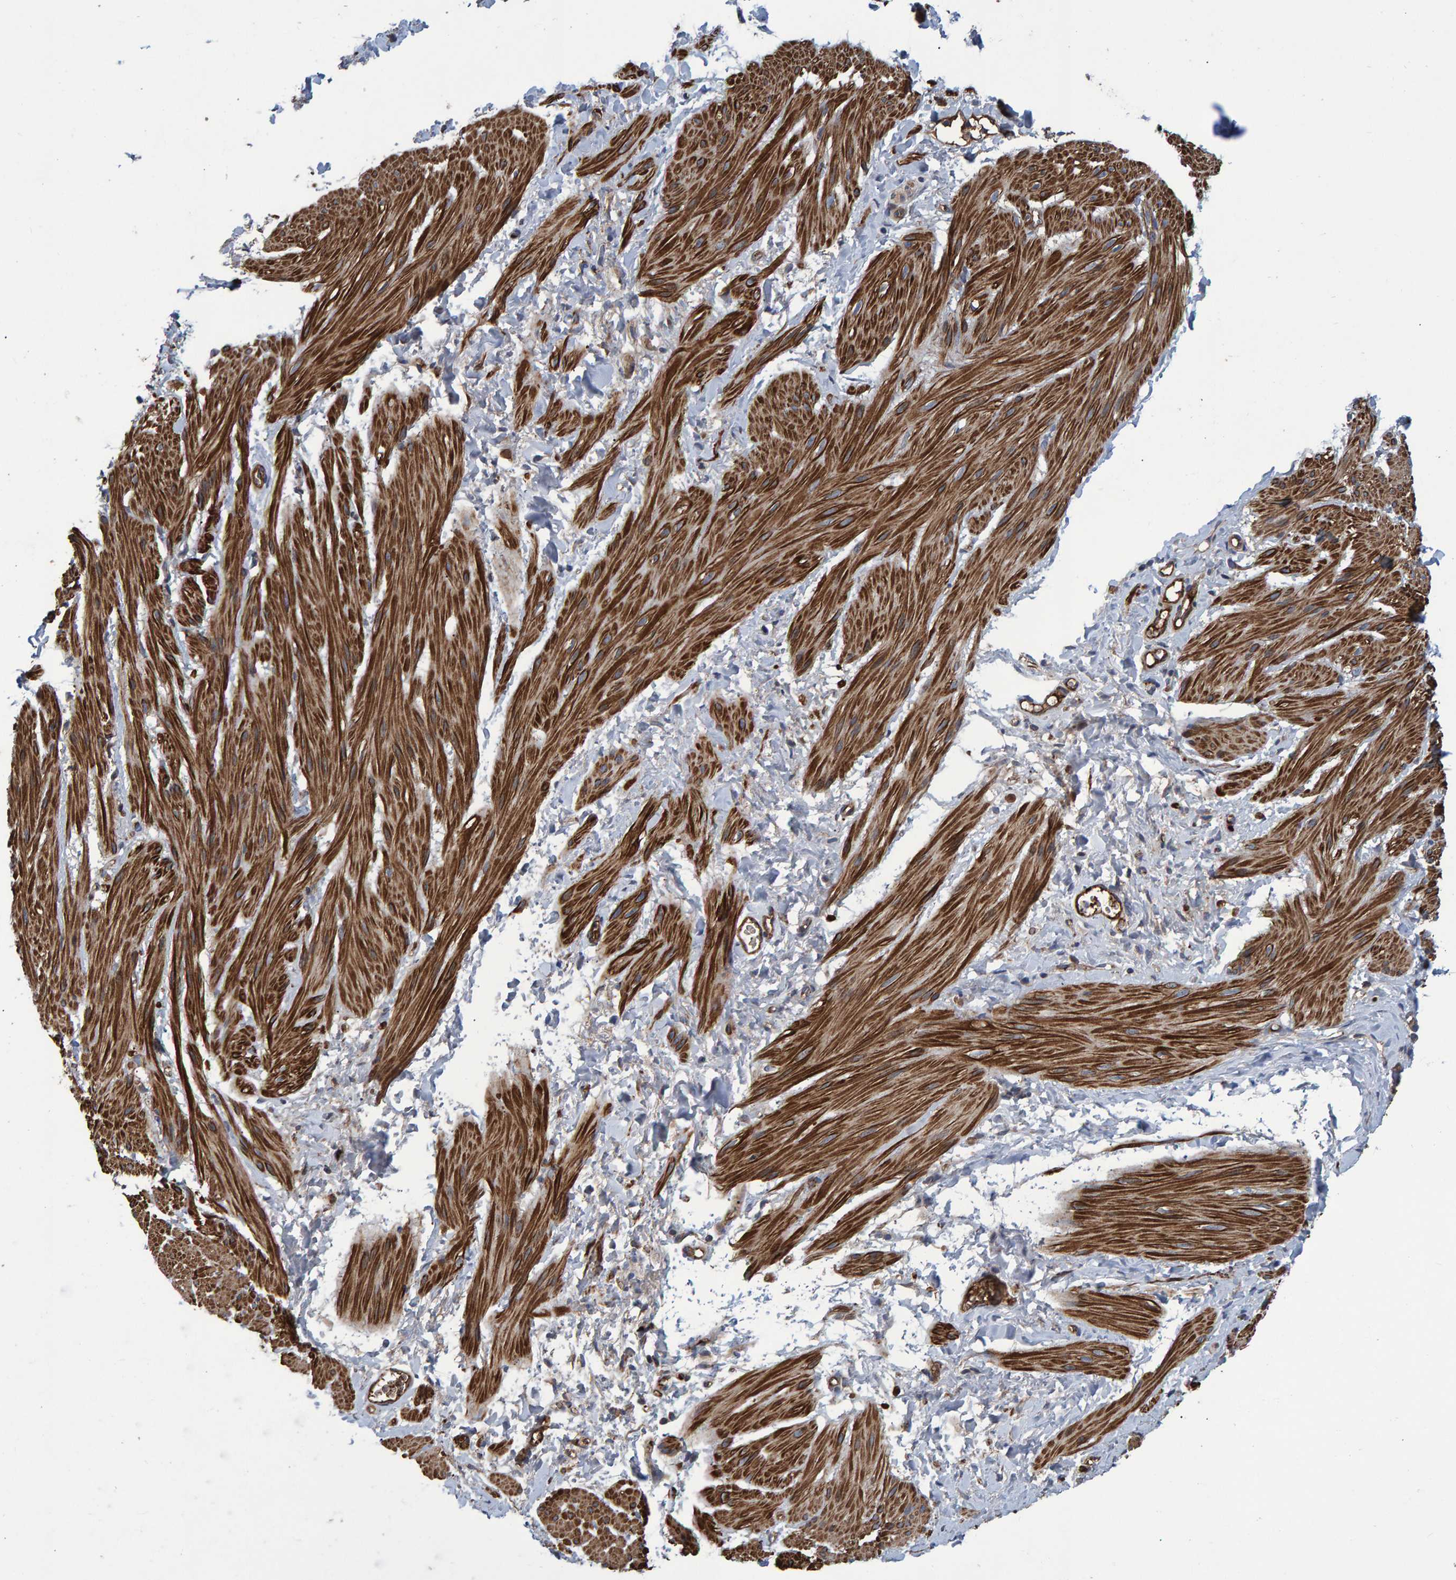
{"staining": {"intensity": "strong", "quantity": ">75%", "location": "cytoplasmic/membranous"}, "tissue": "smooth muscle", "cell_type": "Smooth muscle cells", "image_type": "normal", "snomed": [{"axis": "morphology", "description": "Normal tissue, NOS"}, {"axis": "topography", "description": "Smooth muscle"}], "caption": "About >75% of smooth muscle cells in unremarkable human smooth muscle reveal strong cytoplasmic/membranous protein staining as visualized by brown immunohistochemical staining.", "gene": "SLIT2", "patient": {"sex": "male", "age": 16}}